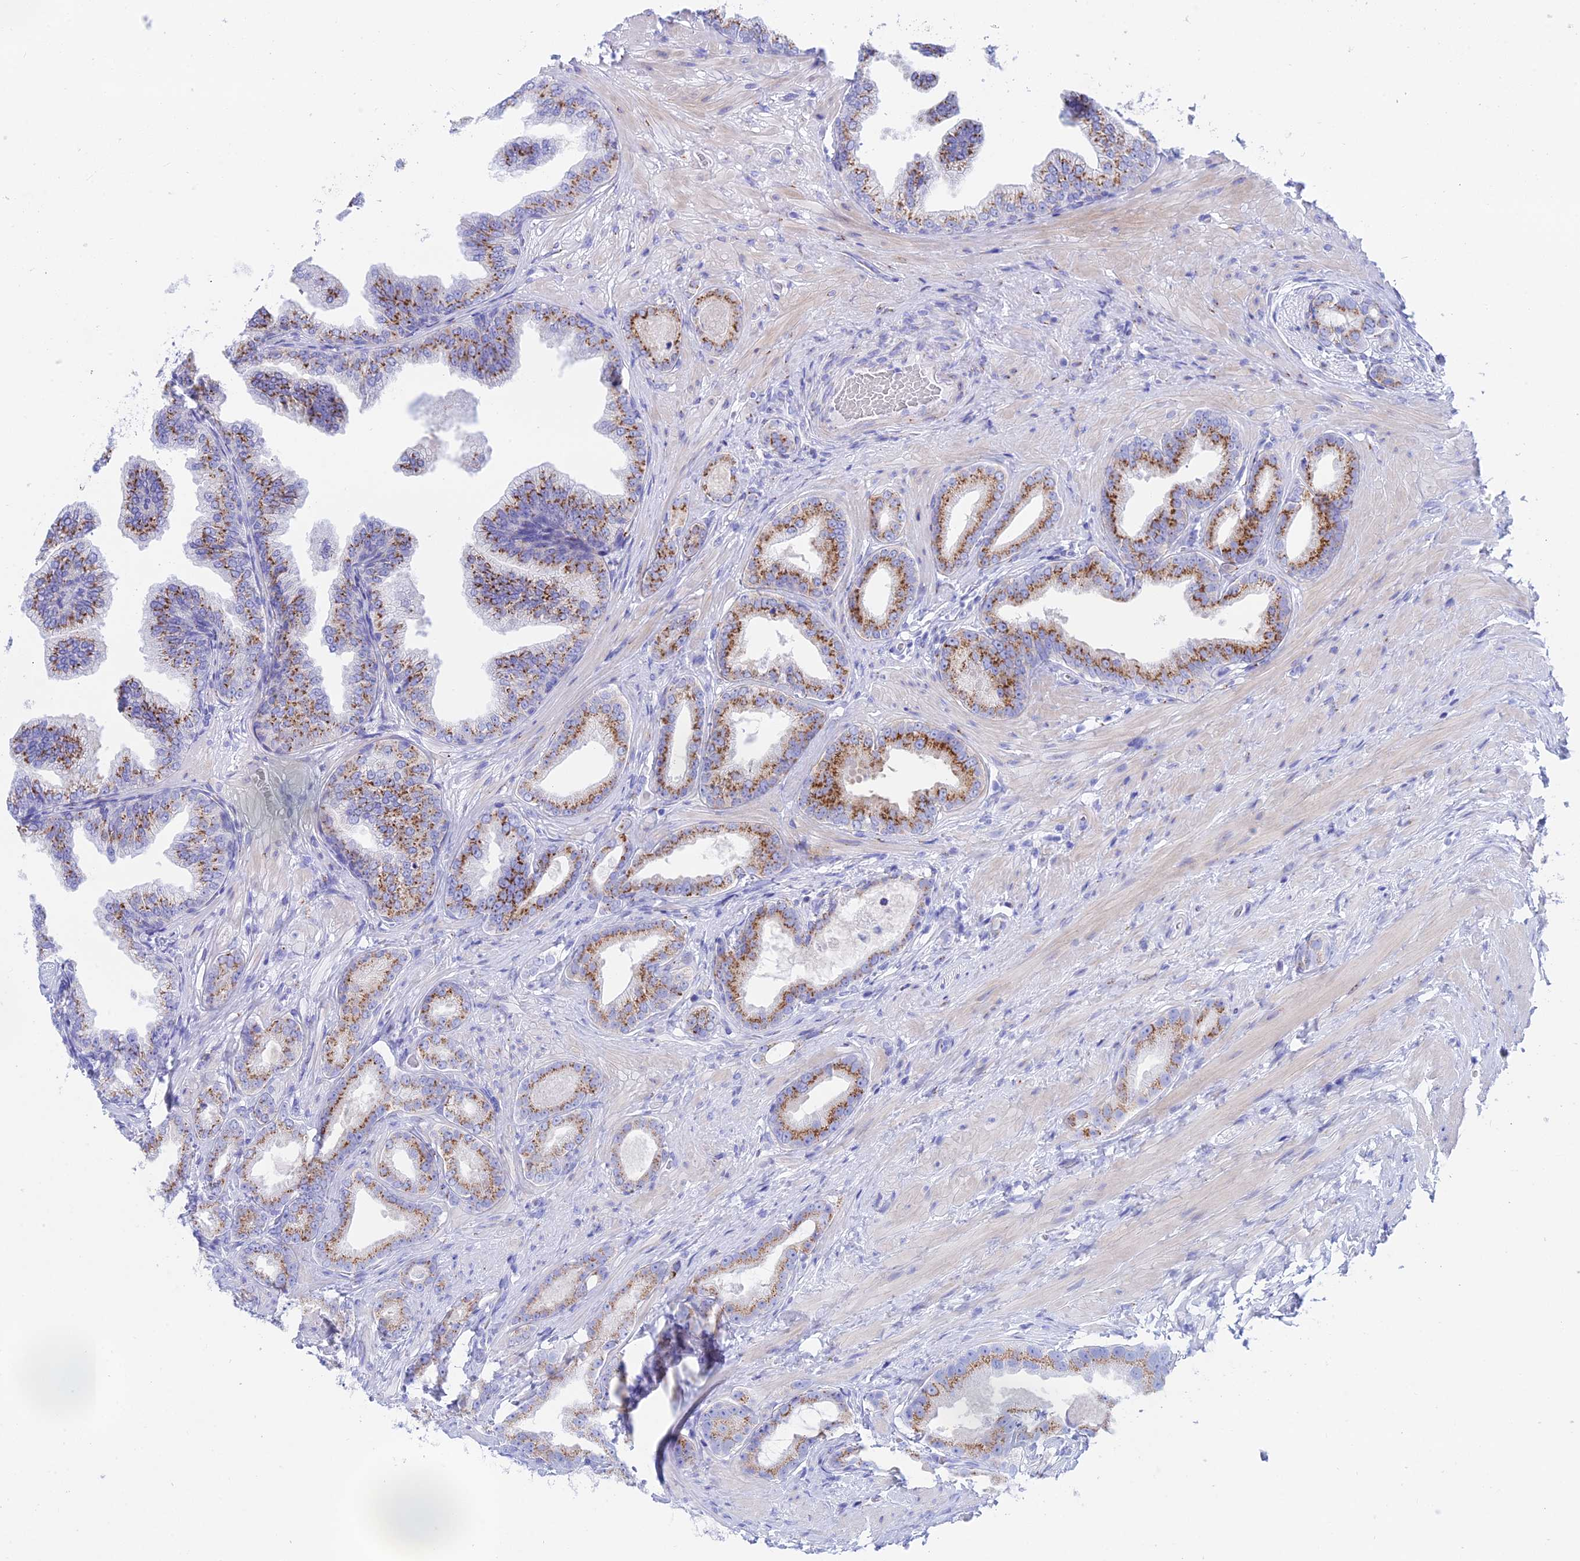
{"staining": {"intensity": "strong", "quantity": ">75%", "location": "cytoplasmic/membranous"}, "tissue": "prostate cancer", "cell_type": "Tumor cells", "image_type": "cancer", "snomed": [{"axis": "morphology", "description": "Adenocarcinoma, Low grade"}, {"axis": "topography", "description": "Prostate"}], "caption": "This image displays immunohistochemistry (IHC) staining of human low-grade adenocarcinoma (prostate), with high strong cytoplasmic/membranous positivity in approximately >75% of tumor cells.", "gene": "ERICH4", "patient": {"sex": "male", "age": 63}}